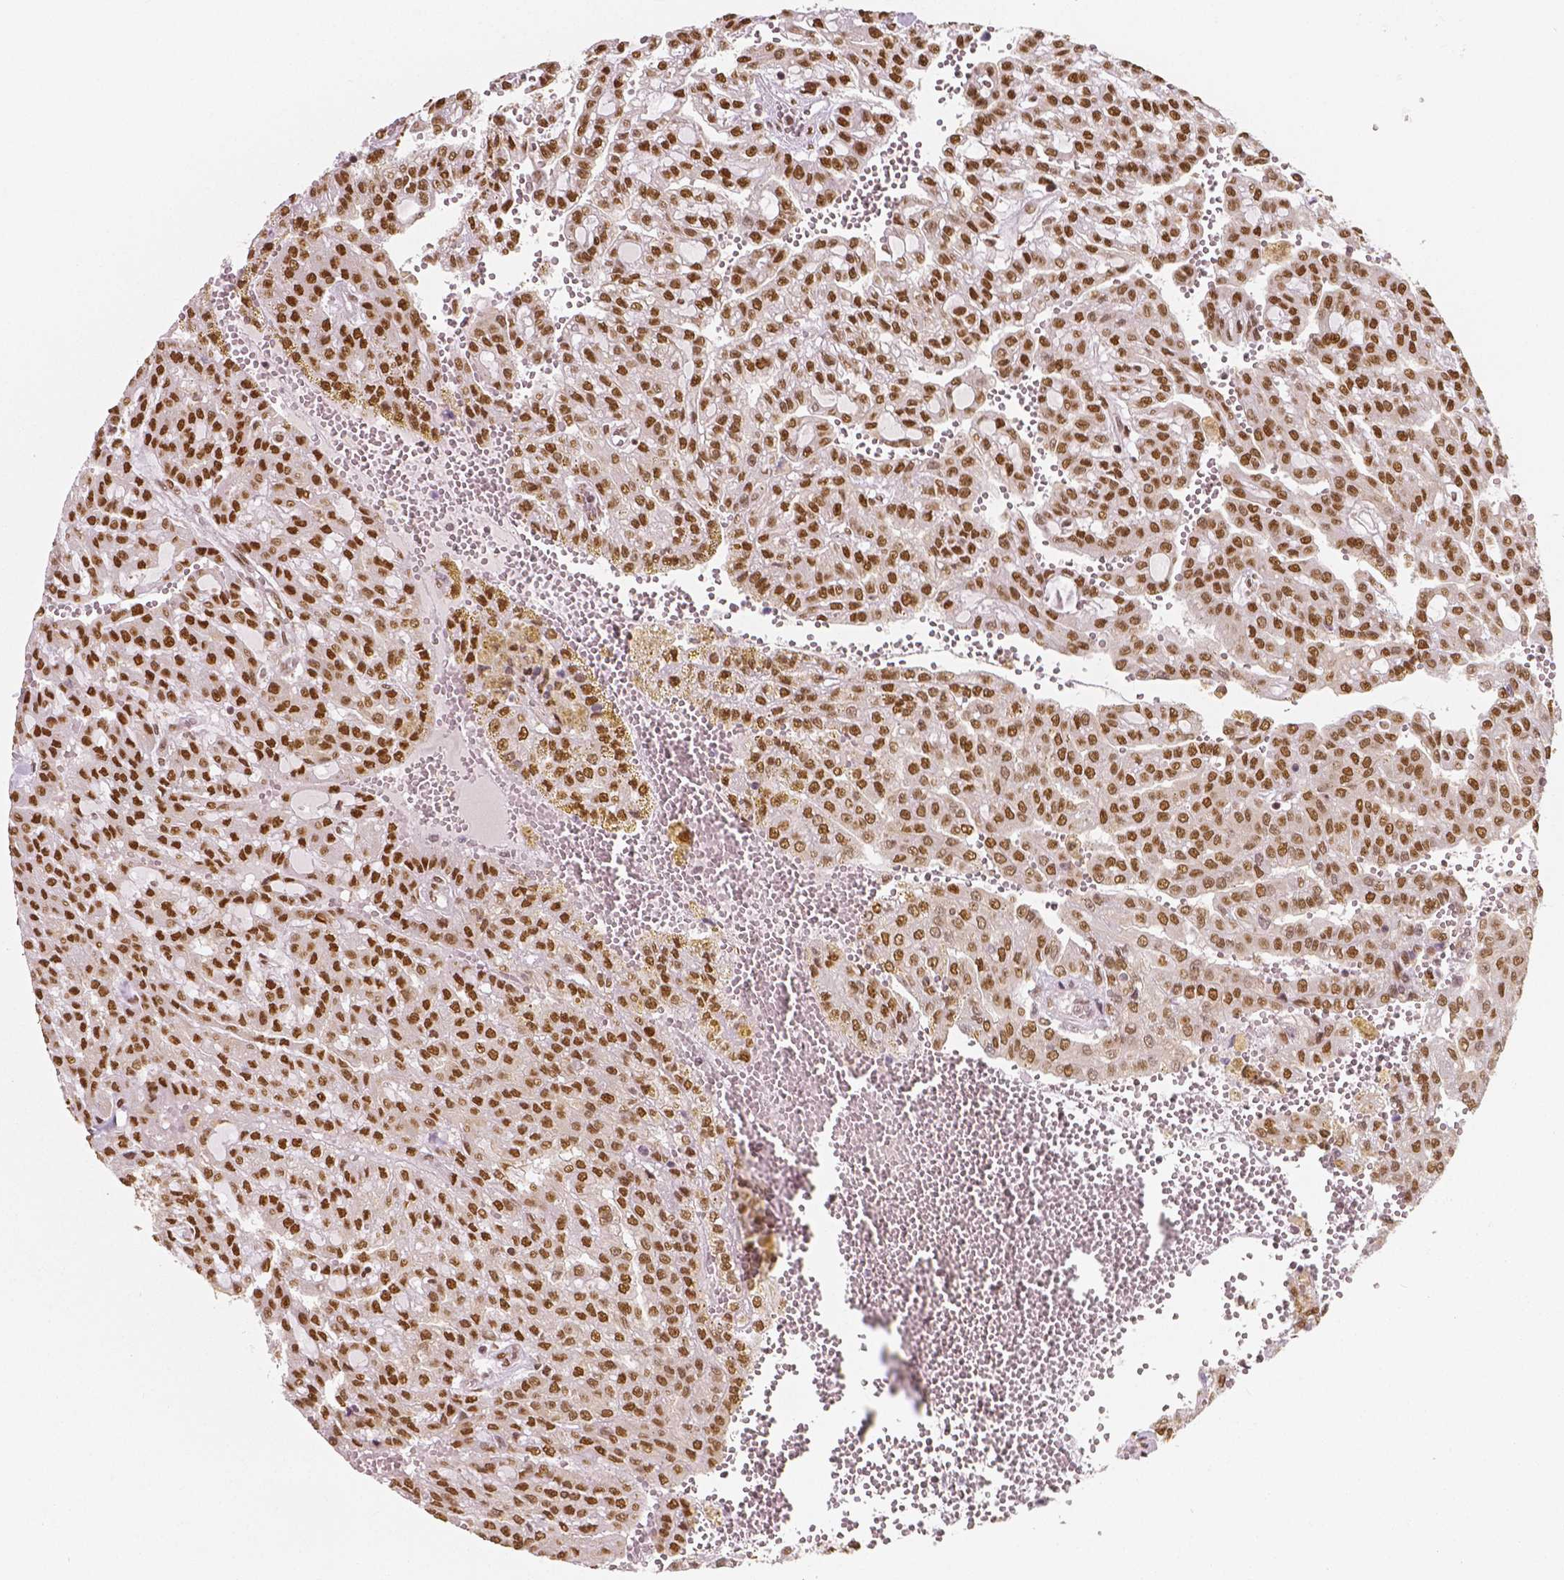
{"staining": {"intensity": "moderate", "quantity": ">75%", "location": "nuclear"}, "tissue": "renal cancer", "cell_type": "Tumor cells", "image_type": "cancer", "snomed": [{"axis": "morphology", "description": "Adenocarcinoma, NOS"}, {"axis": "topography", "description": "Kidney"}], "caption": "A micrograph of renal adenocarcinoma stained for a protein exhibits moderate nuclear brown staining in tumor cells.", "gene": "NUCKS1", "patient": {"sex": "male", "age": 63}}